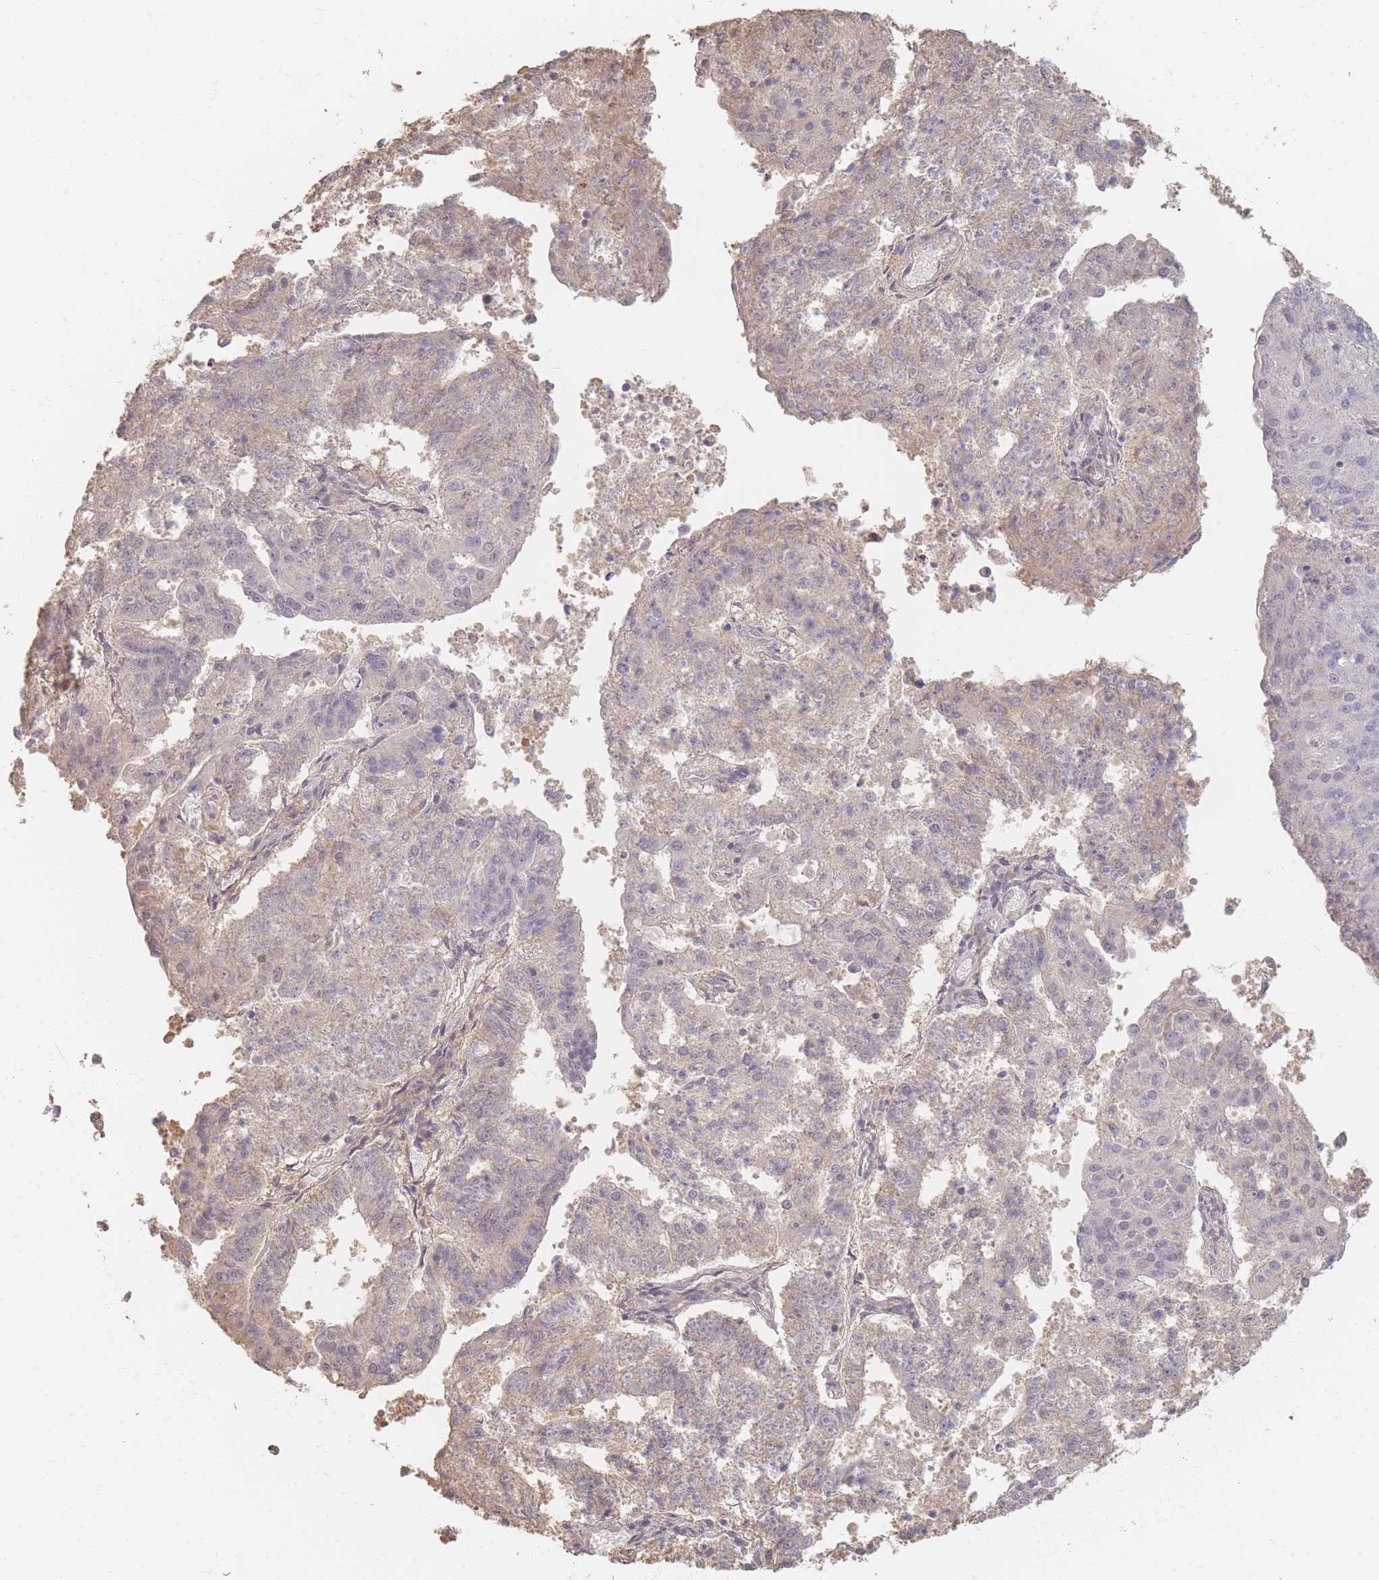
{"staining": {"intensity": "weak", "quantity": "<25%", "location": "cytoplasmic/membranous,nuclear"}, "tissue": "endometrial cancer", "cell_type": "Tumor cells", "image_type": "cancer", "snomed": [{"axis": "morphology", "description": "Adenocarcinoma, NOS"}, {"axis": "topography", "description": "Endometrium"}], "caption": "This is a histopathology image of immunohistochemistry (IHC) staining of adenocarcinoma (endometrial), which shows no positivity in tumor cells.", "gene": "RFTN1", "patient": {"sex": "female", "age": 82}}